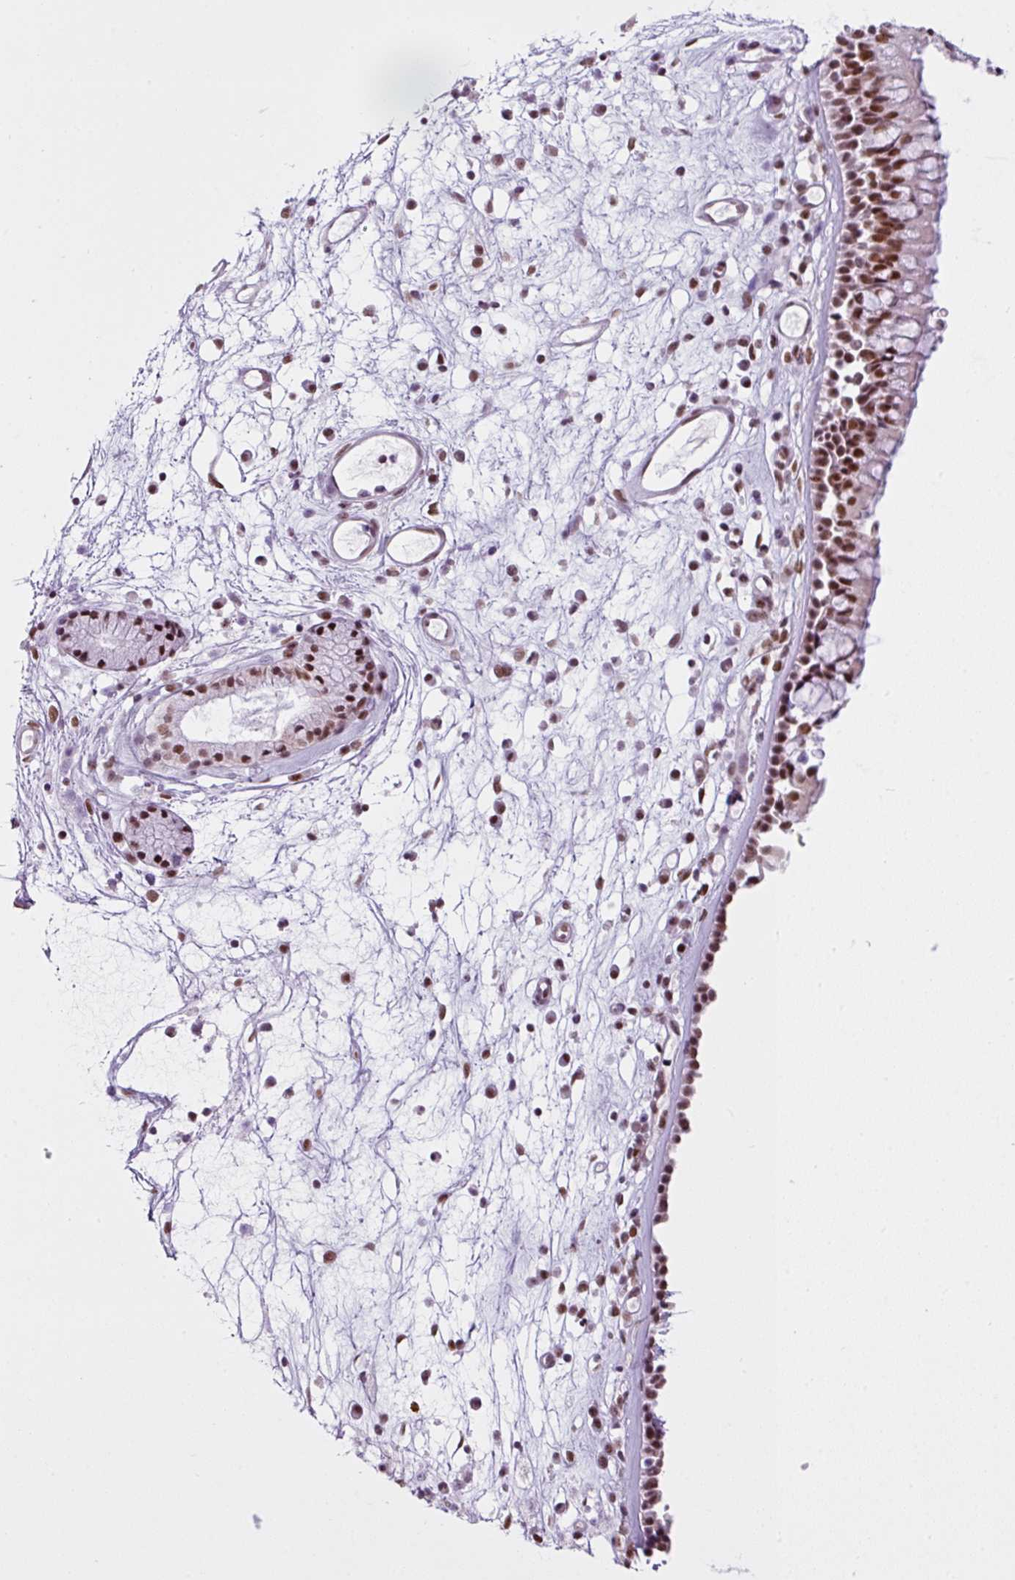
{"staining": {"intensity": "strong", "quantity": ">75%", "location": "nuclear"}, "tissue": "nasopharynx", "cell_type": "Respiratory epithelial cells", "image_type": "normal", "snomed": [{"axis": "morphology", "description": "Normal tissue, NOS"}, {"axis": "topography", "description": "Nasopharynx"}], "caption": "Human nasopharynx stained with a protein marker reveals strong staining in respiratory epithelial cells.", "gene": "ARL6IP4", "patient": {"sex": "male", "age": 63}}